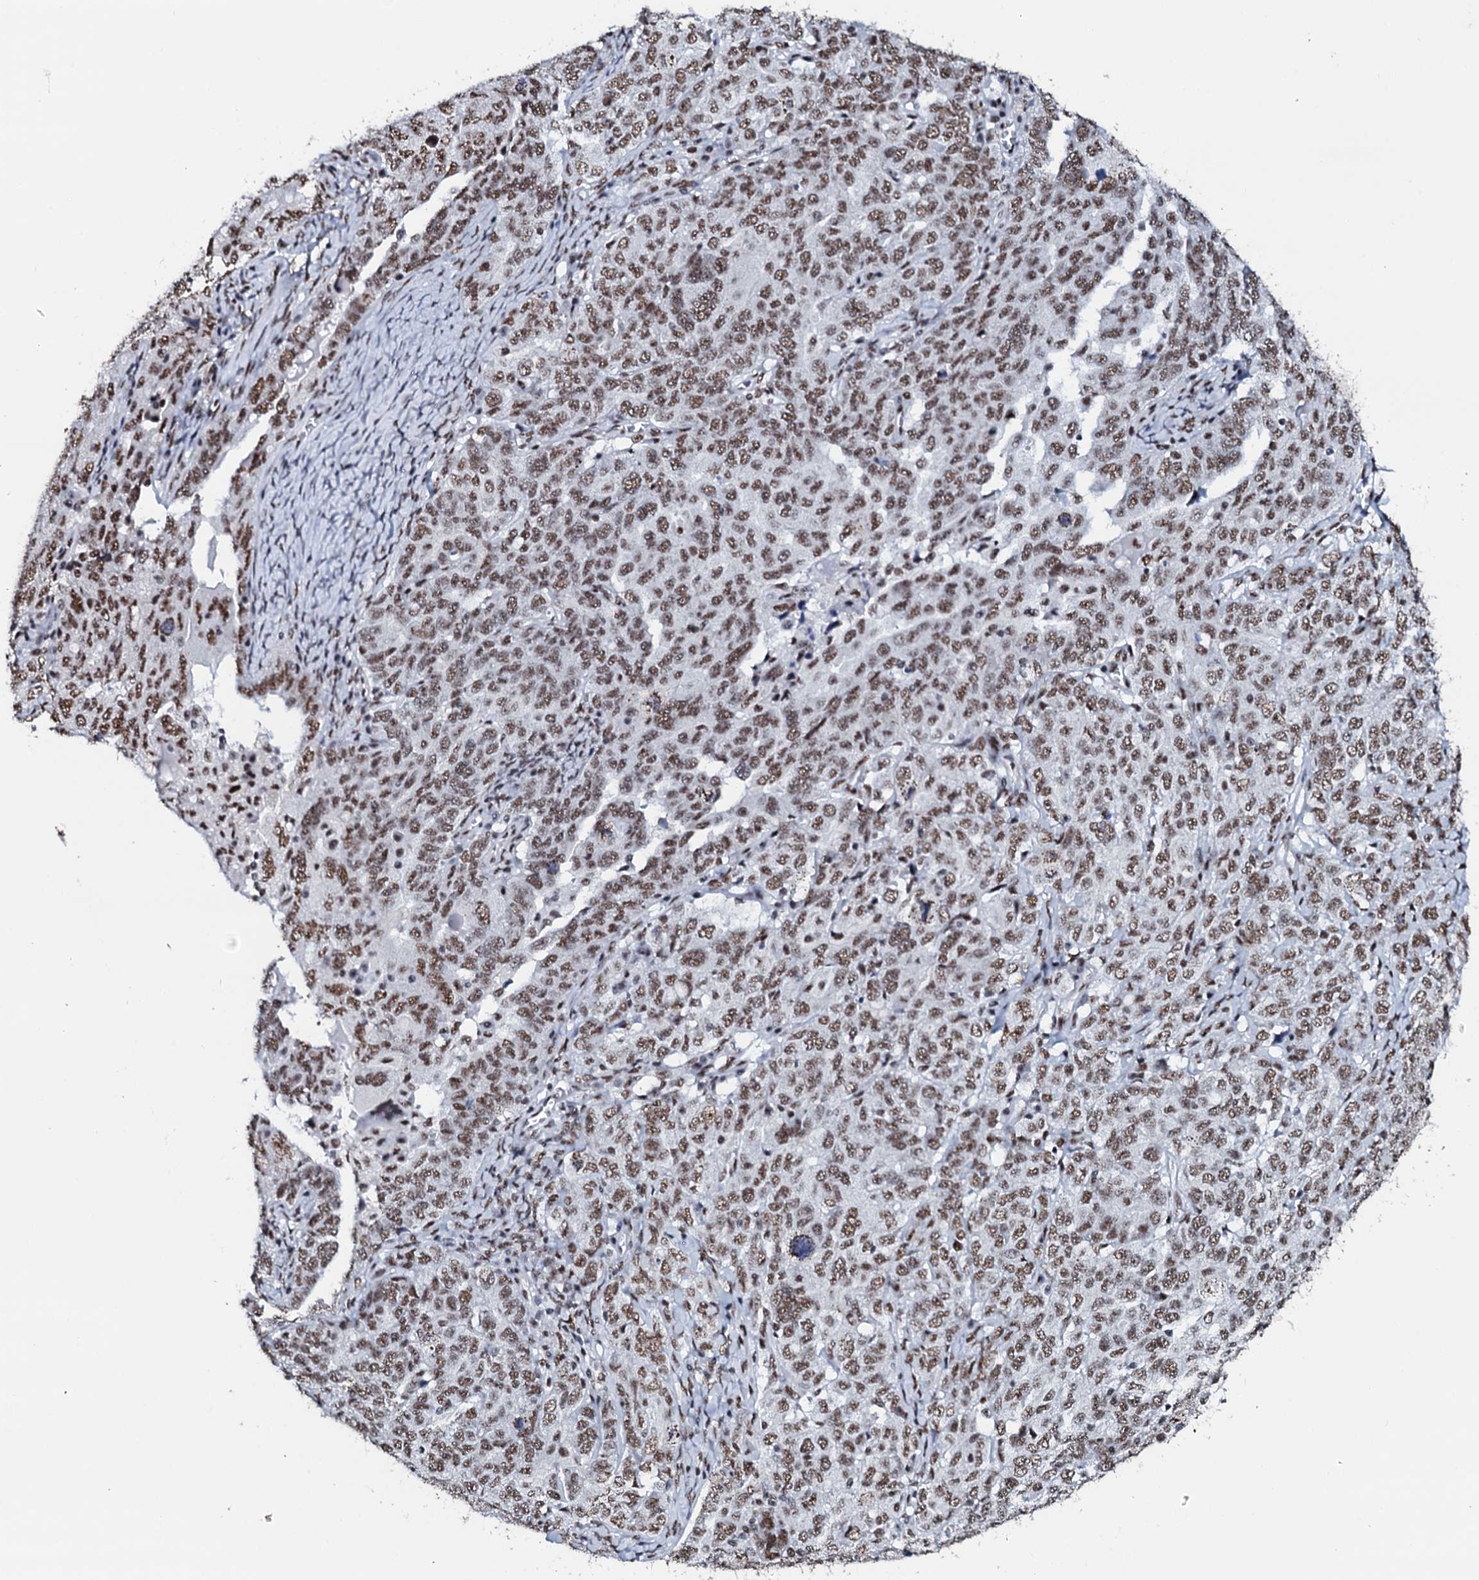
{"staining": {"intensity": "moderate", "quantity": ">75%", "location": "nuclear"}, "tissue": "ovarian cancer", "cell_type": "Tumor cells", "image_type": "cancer", "snomed": [{"axis": "morphology", "description": "Carcinoma, endometroid"}, {"axis": "topography", "description": "Ovary"}], "caption": "Ovarian cancer (endometroid carcinoma) was stained to show a protein in brown. There is medium levels of moderate nuclear staining in approximately >75% of tumor cells.", "gene": "NKAPD1", "patient": {"sex": "female", "age": 62}}